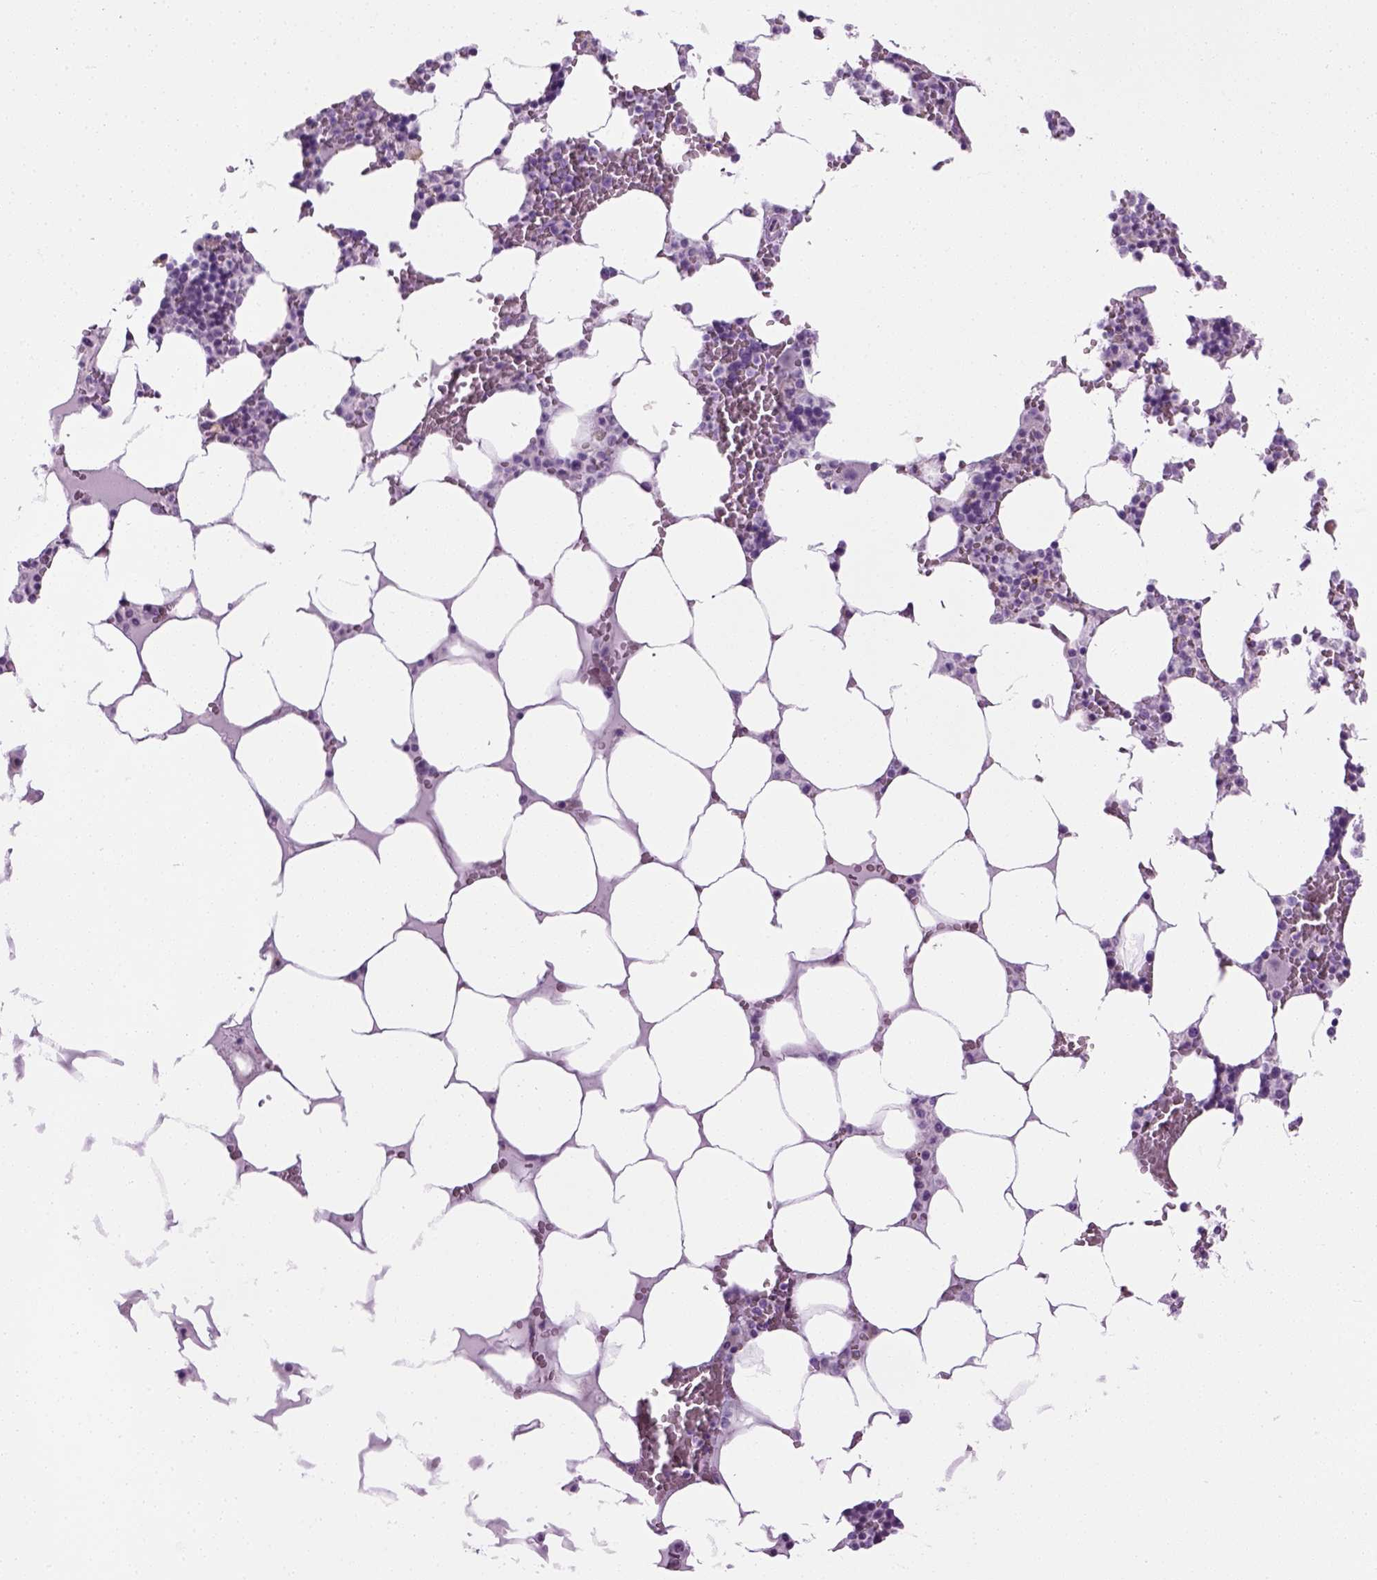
{"staining": {"intensity": "negative", "quantity": "none", "location": "none"}, "tissue": "bone marrow", "cell_type": "Hematopoietic cells", "image_type": "normal", "snomed": [{"axis": "morphology", "description": "Normal tissue, NOS"}, {"axis": "topography", "description": "Bone marrow"}], "caption": "This is an immunohistochemistry (IHC) photomicrograph of benign bone marrow. There is no staining in hematopoietic cells.", "gene": "CIBAR2", "patient": {"sex": "male", "age": 64}}